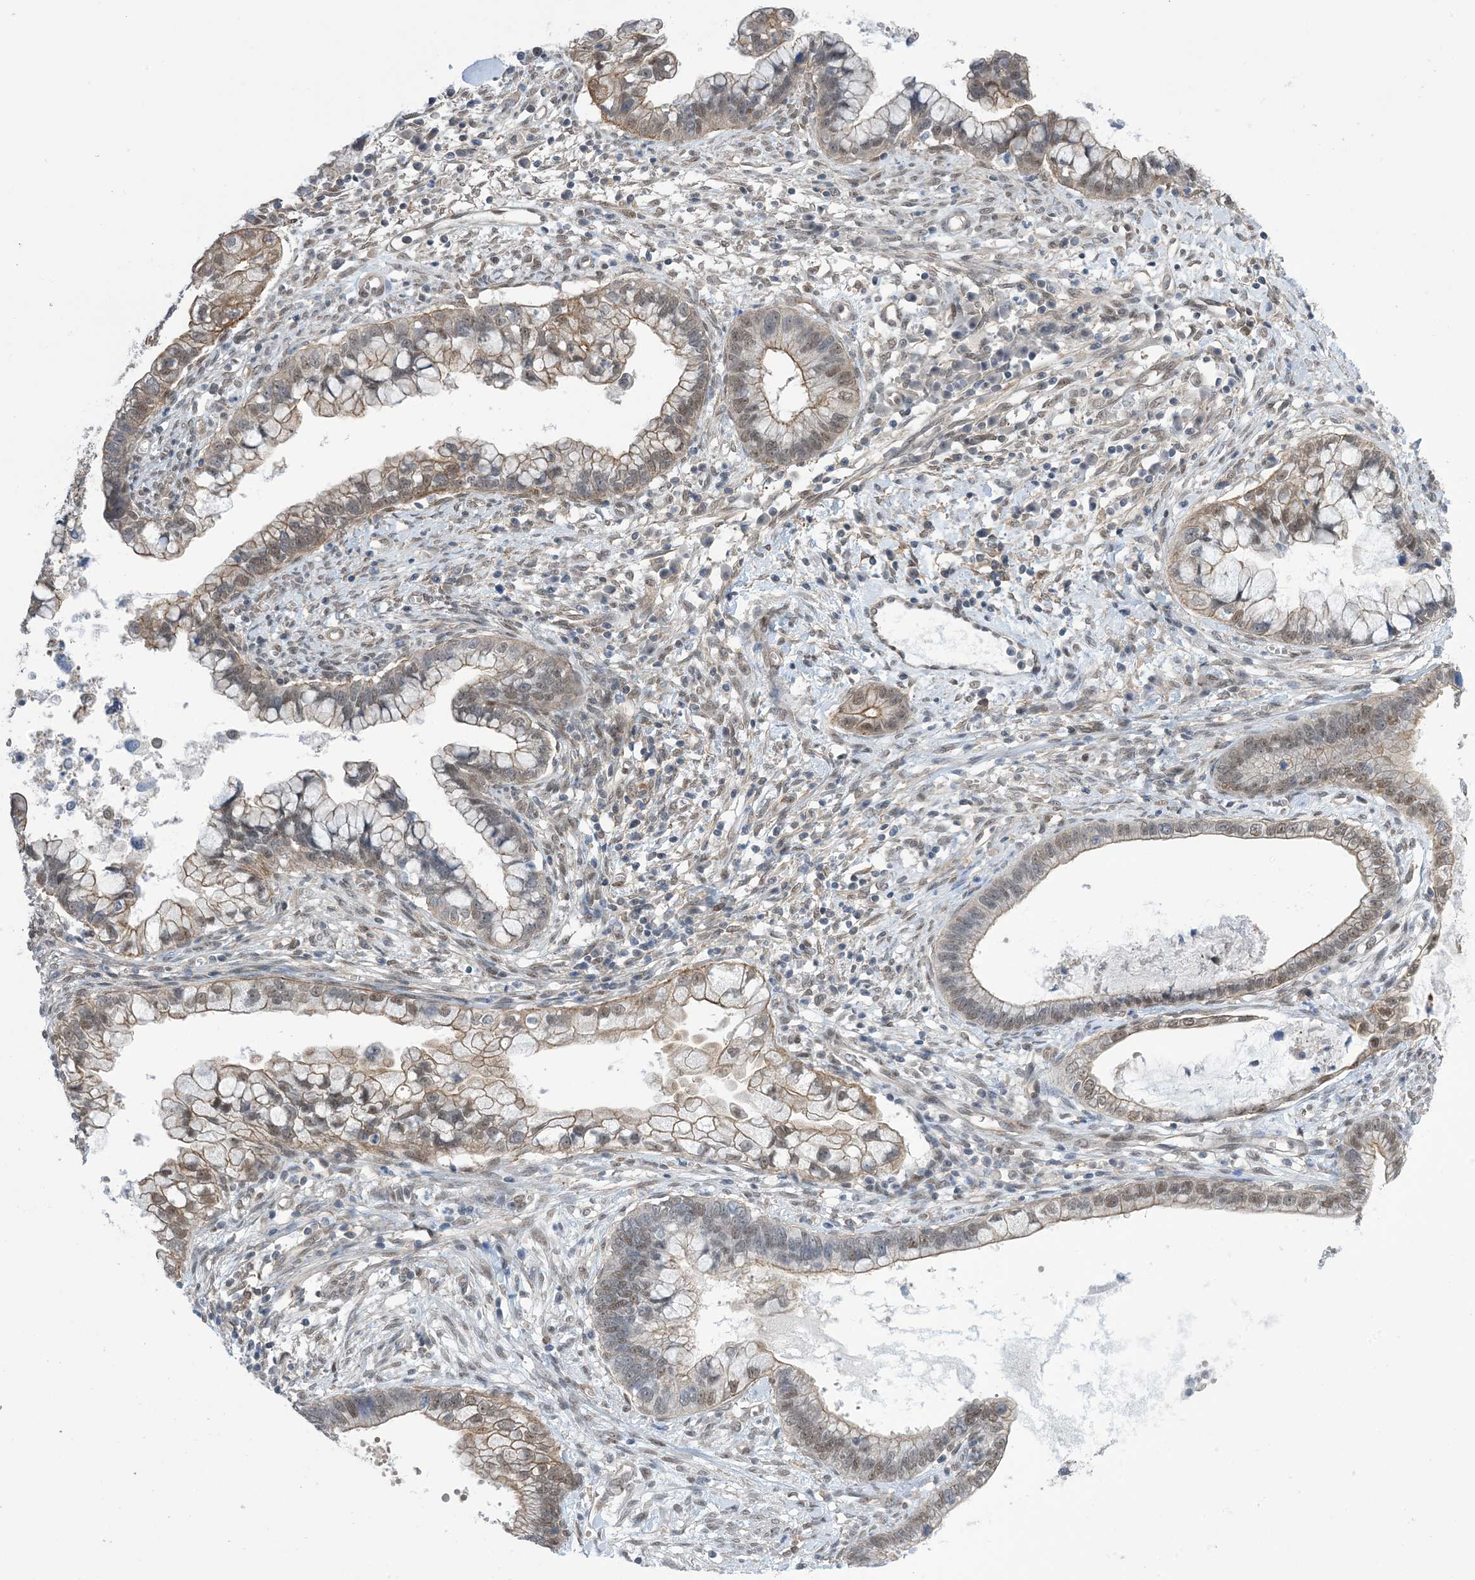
{"staining": {"intensity": "weak", "quantity": "25%-75%", "location": "cytoplasmic/membranous,nuclear"}, "tissue": "cervical cancer", "cell_type": "Tumor cells", "image_type": "cancer", "snomed": [{"axis": "morphology", "description": "Adenocarcinoma, NOS"}, {"axis": "topography", "description": "Cervix"}], "caption": "Protein staining of adenocarcinoma (cervical) tissue shows weak cytoplasmic/membranous and nuclear expression in about 25%-75% of tumor cells.", "gene": "ZNF8", "patient": {"sex": "female", "age": 44}}